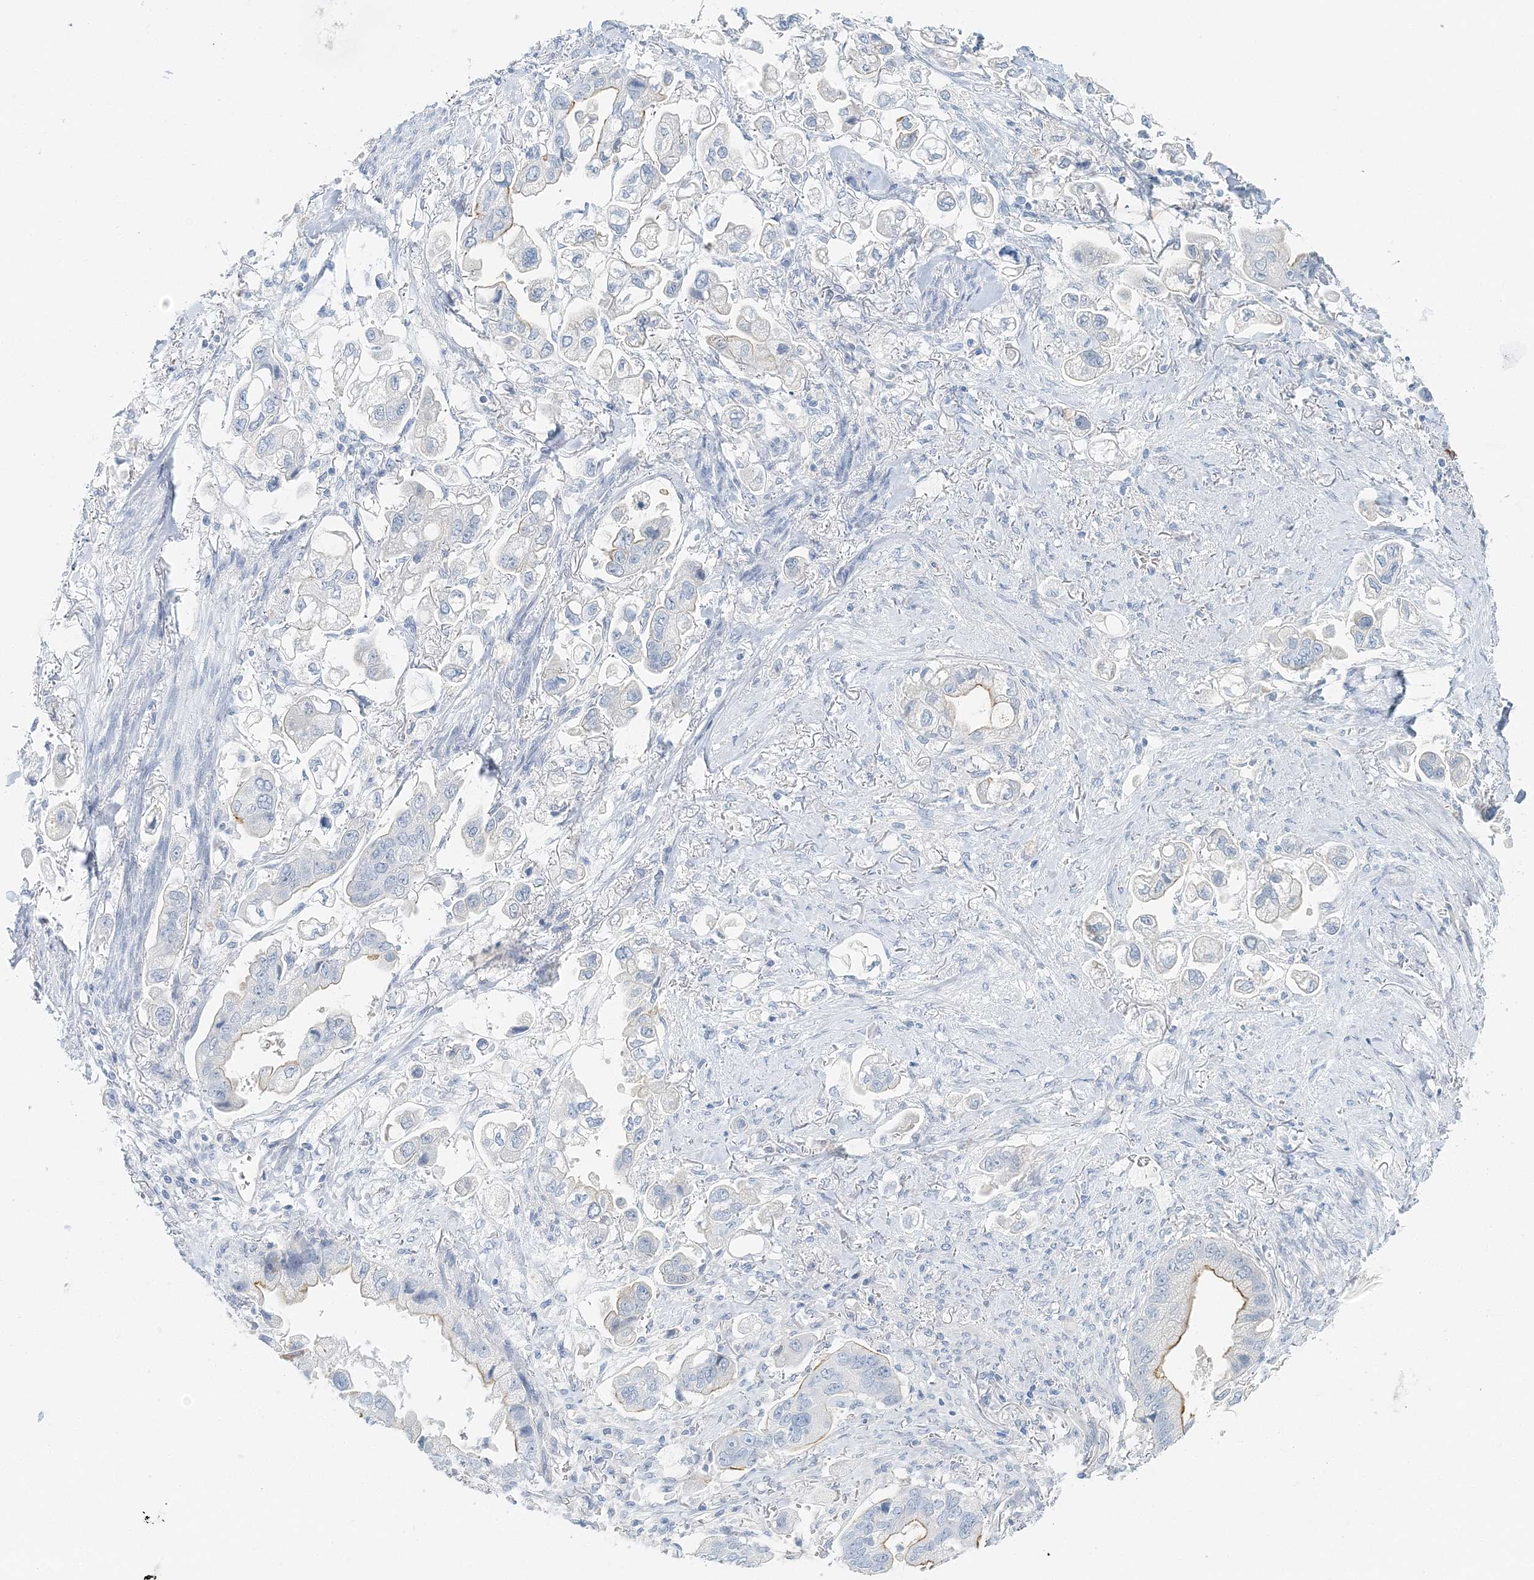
{"staining": {"intensity": "moderate", "quantity": "25%-75%", "location": "cytoplasmic/membranous"}, "tissue": "stomach cancer", "cell_type": "Tumor cells", "image_type": "cancer", "snomed": [{"axis": "morphology", "description": "Adenocarcinoma, NOS"}, {"axis": "topography", "description": "Stomach"}], "caption": "A brown stain shows moderate cytoplasmic/membranous staining of a protein in adenocarcinoma (stomach) tumor cells. Nuclei are stained in blue.", "gene": "VILL", "patient": {"sex": "male", "age": 62}}